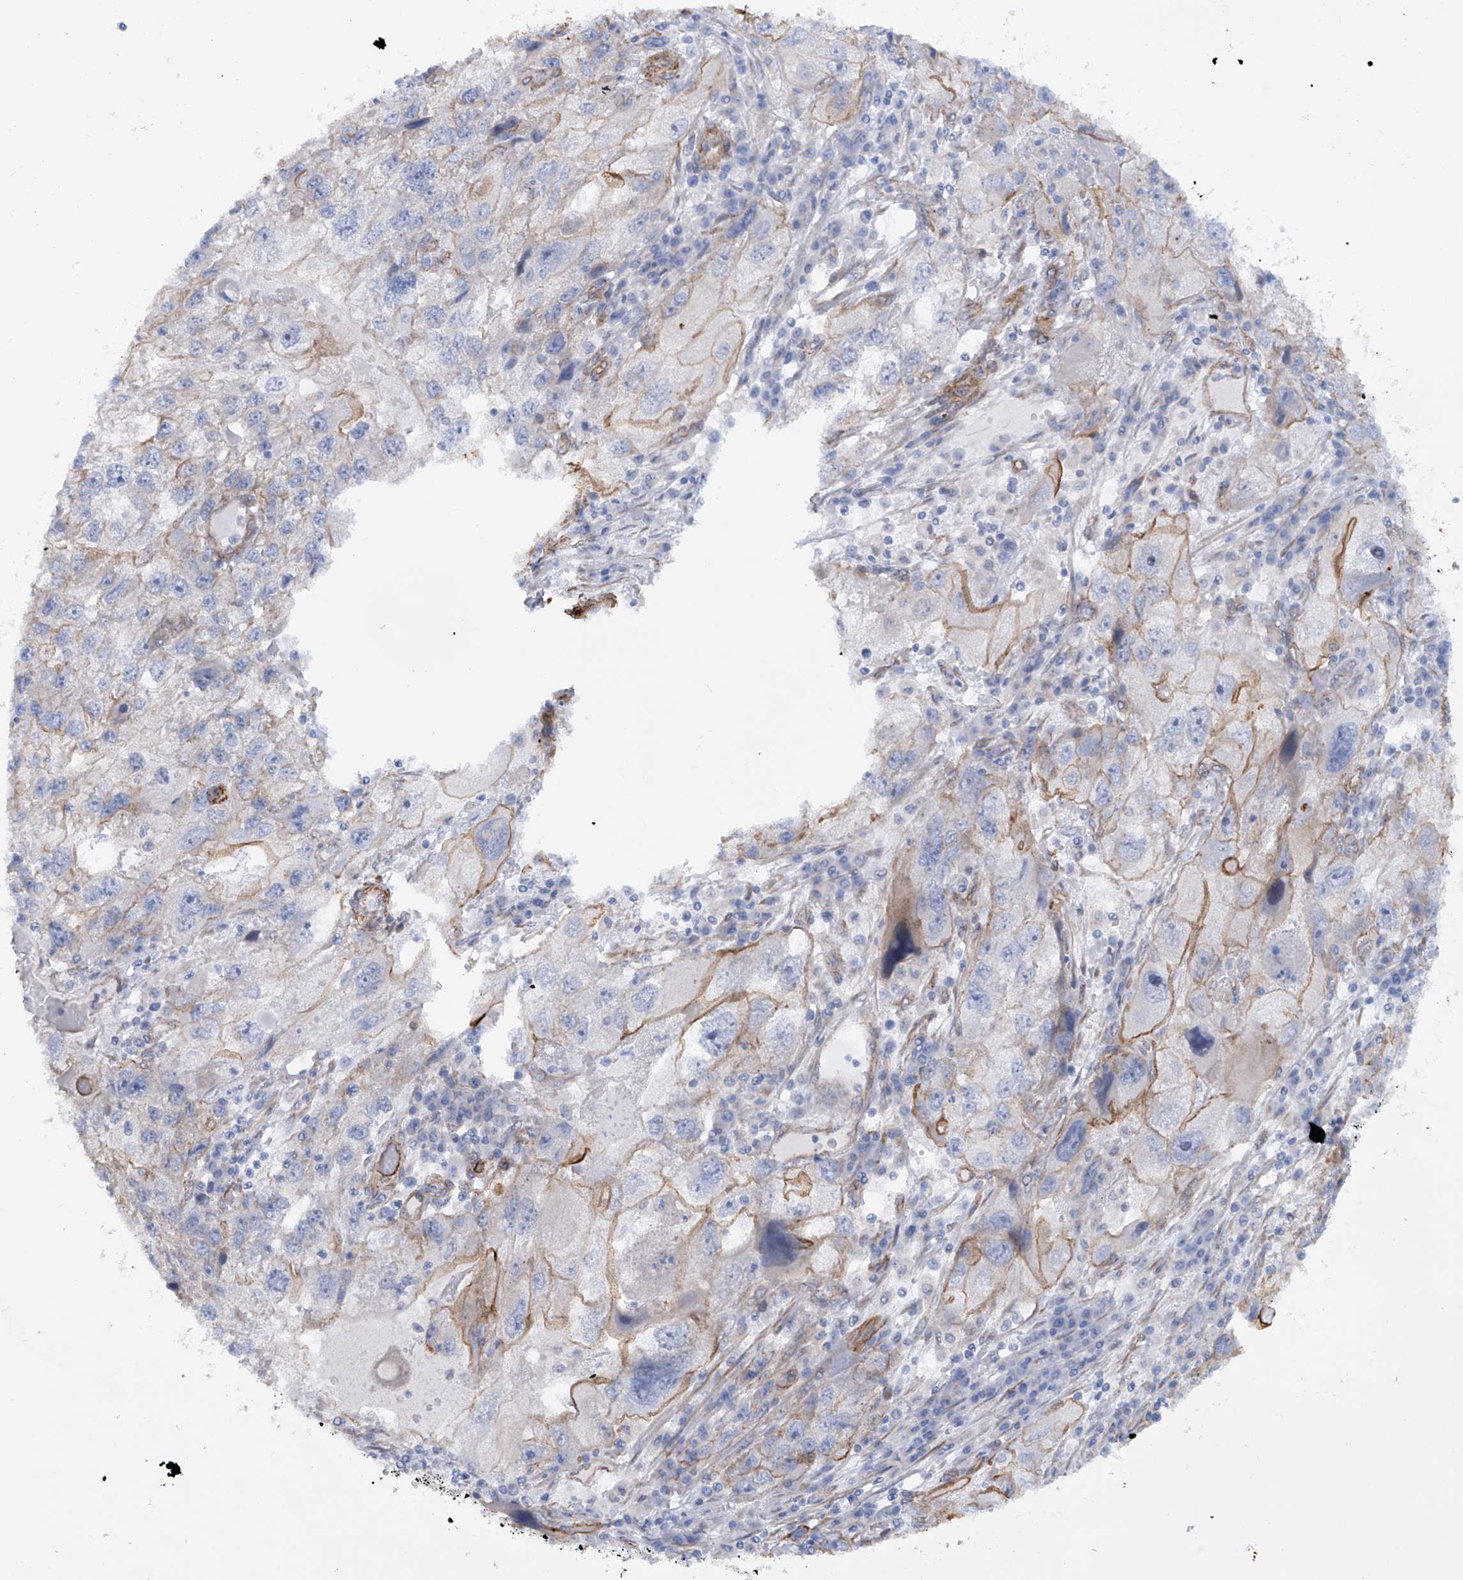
{"staining": {"intensity": "moderate", "quantity": "<25%", "location": "cytoplasmic/membranous"}, "tissue": "endometrial cancer", "cell_type": "Tumor cells", "image_type": "cancer", "snomed": [{"axis": "morphology", "description": "Adenocarcinoma, NOS"}, {"axis": "topography", "description": "Endometrium"}], "caption": "A histopathology image showing moderate cytoplasmic/membranous positivity in about <25% of tumor cells in endometrial adenocarcinoma, as visualized by brown immunohistochemical staining.", "gene": "ZNF490", "patient": {"sex": "female", "age": 49}}